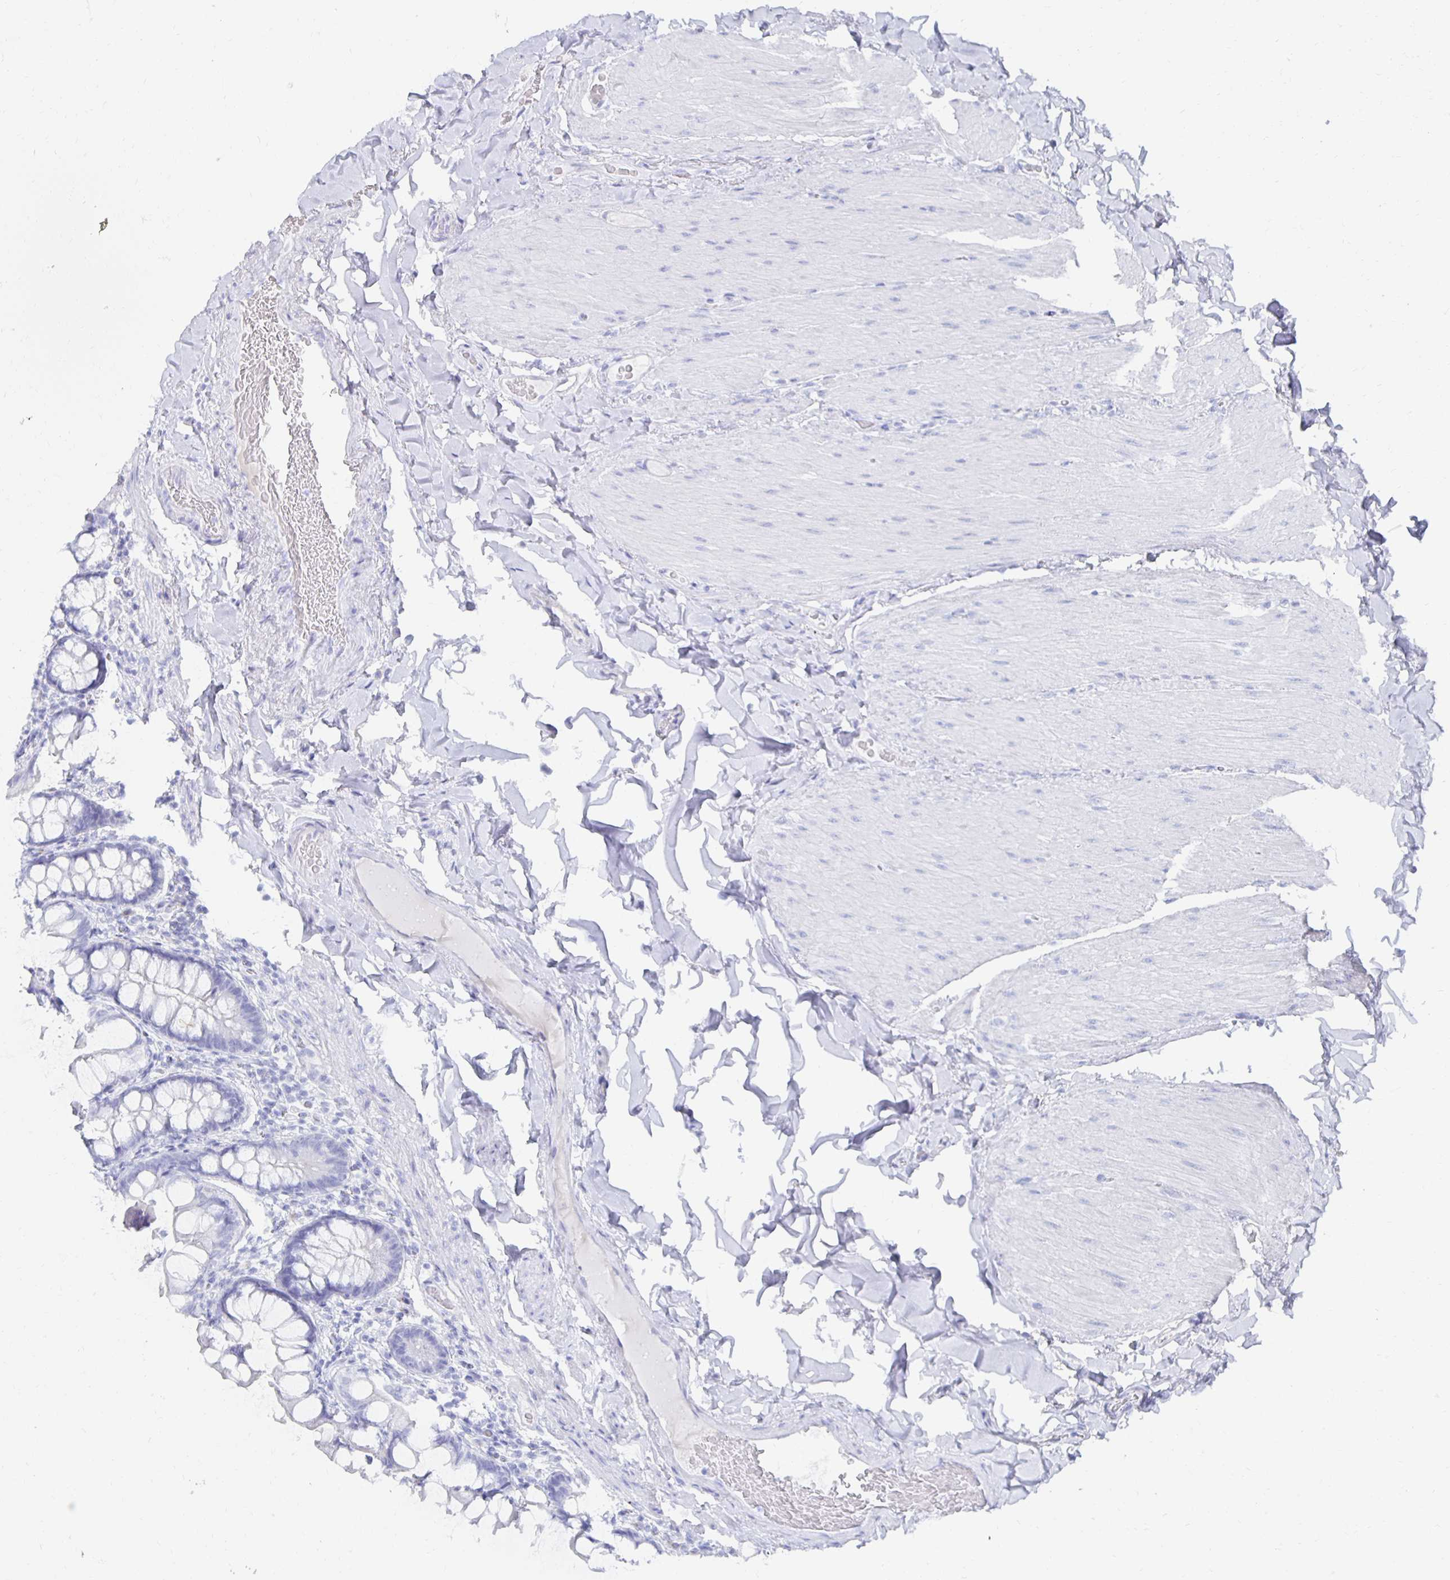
{"staining": {"intensity": "negative", "quantity": "none", "location": "none"}, "tissue": "small intestine", "cell_type": "Glandular cells", "image_type": "normal", "snomed": [{"axis": "morphology", "description": "Normal tissue, NOS"}, {"axis": "topography", "description": "Small intestine"}], "caption": "A micrograph of small intestine stained for a protein demonstrates no brown staining in glandular cells. (DAB IHC with hematoxylin counter stain).", "gene": "PRDM7", "patient": {"sex": "male", "age": 70}}